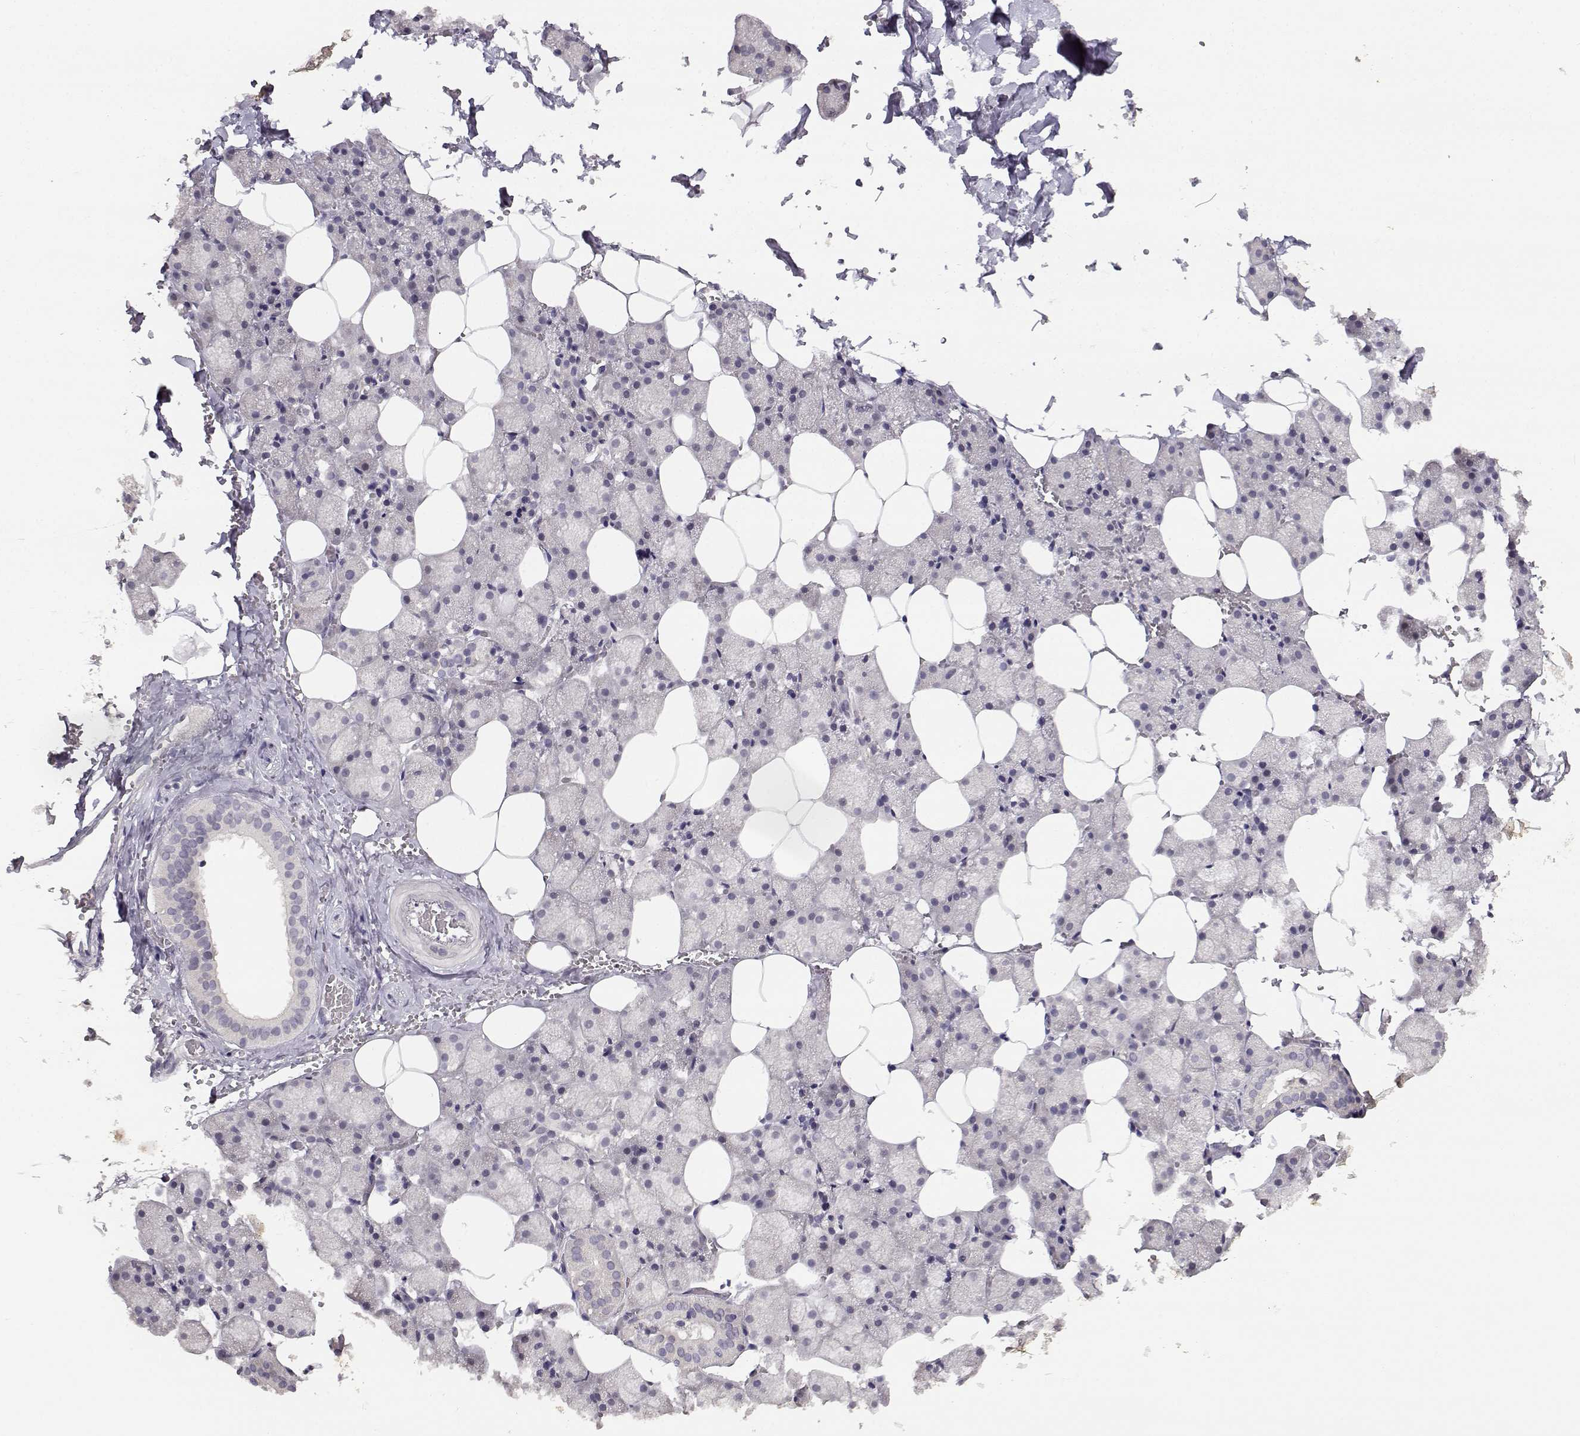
{"staining": {"intensity": "negative", "quantity": "none", "location": "none"}, "tissue": "salivary gland", "cell_type": "Glandular cells", "image_type": "normal", "snomed": [{"axis": "morphology", "description": "Normal tissue, NOS"}, {"axis": "topography", "description": "Salivary gland"}], "caption": "Immunohistochemical staining of normal human salivary gland displays no significant positivity in glandular cells.", "gene": "RHOXF2", "patient": {"sex": "male", "age": 38}}